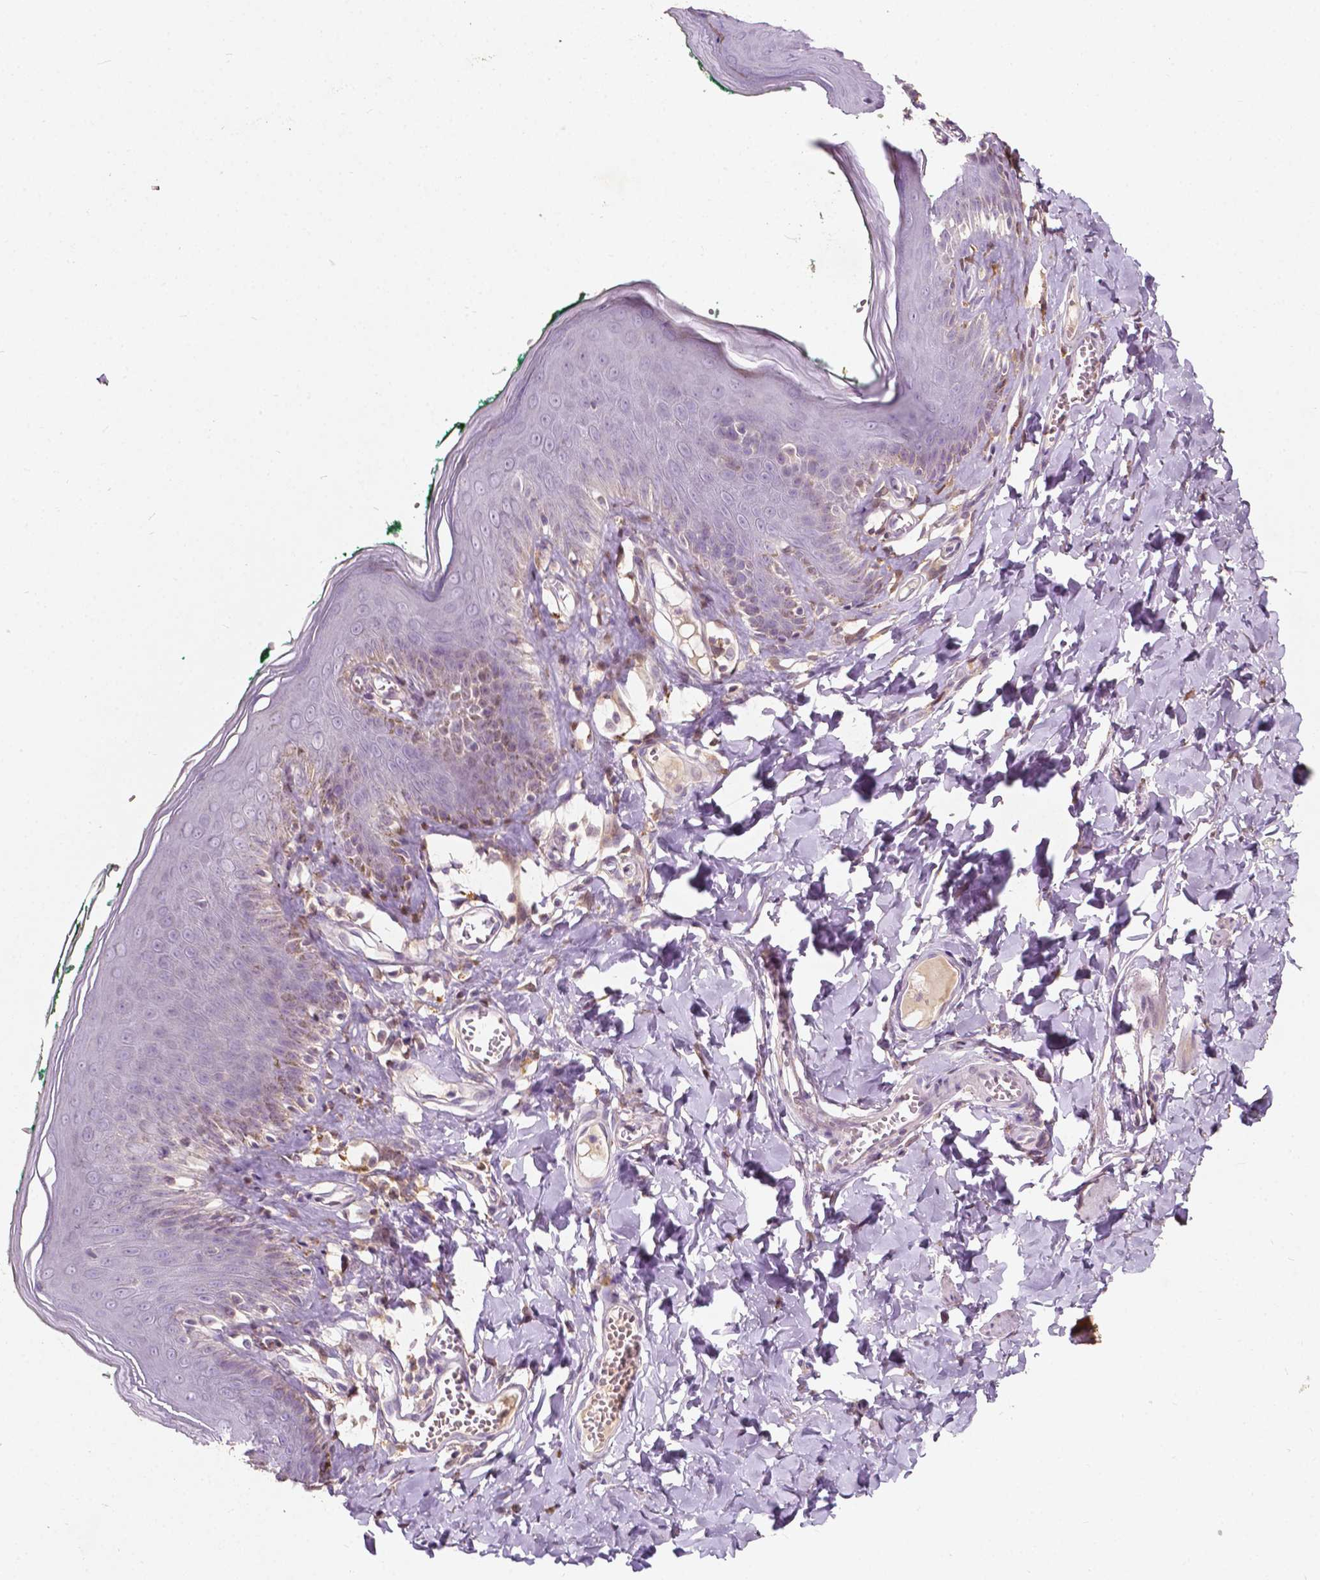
{"staining": {"intensity": "moderate", "quantity": "<25%", "location": "cytoplasmic/membranous"}, "tissue": "skin", "cell_type": "Epidermal cells", "image_type": "normal", "snomed": [{"axis": "morphology", "description": "Normal tissue, NOS"}, {"axis": "topography", "description": "Vulva"}, {"axis": "topography", "description": "Peripheral nerve tissue"}], "caption": "A brown stain labels moderate cytoplasmic/membranous expression of a protein in epidermal cells of normal skin.", "gene": "GPR37", "patient": {"sex": "female", "age": 66}}